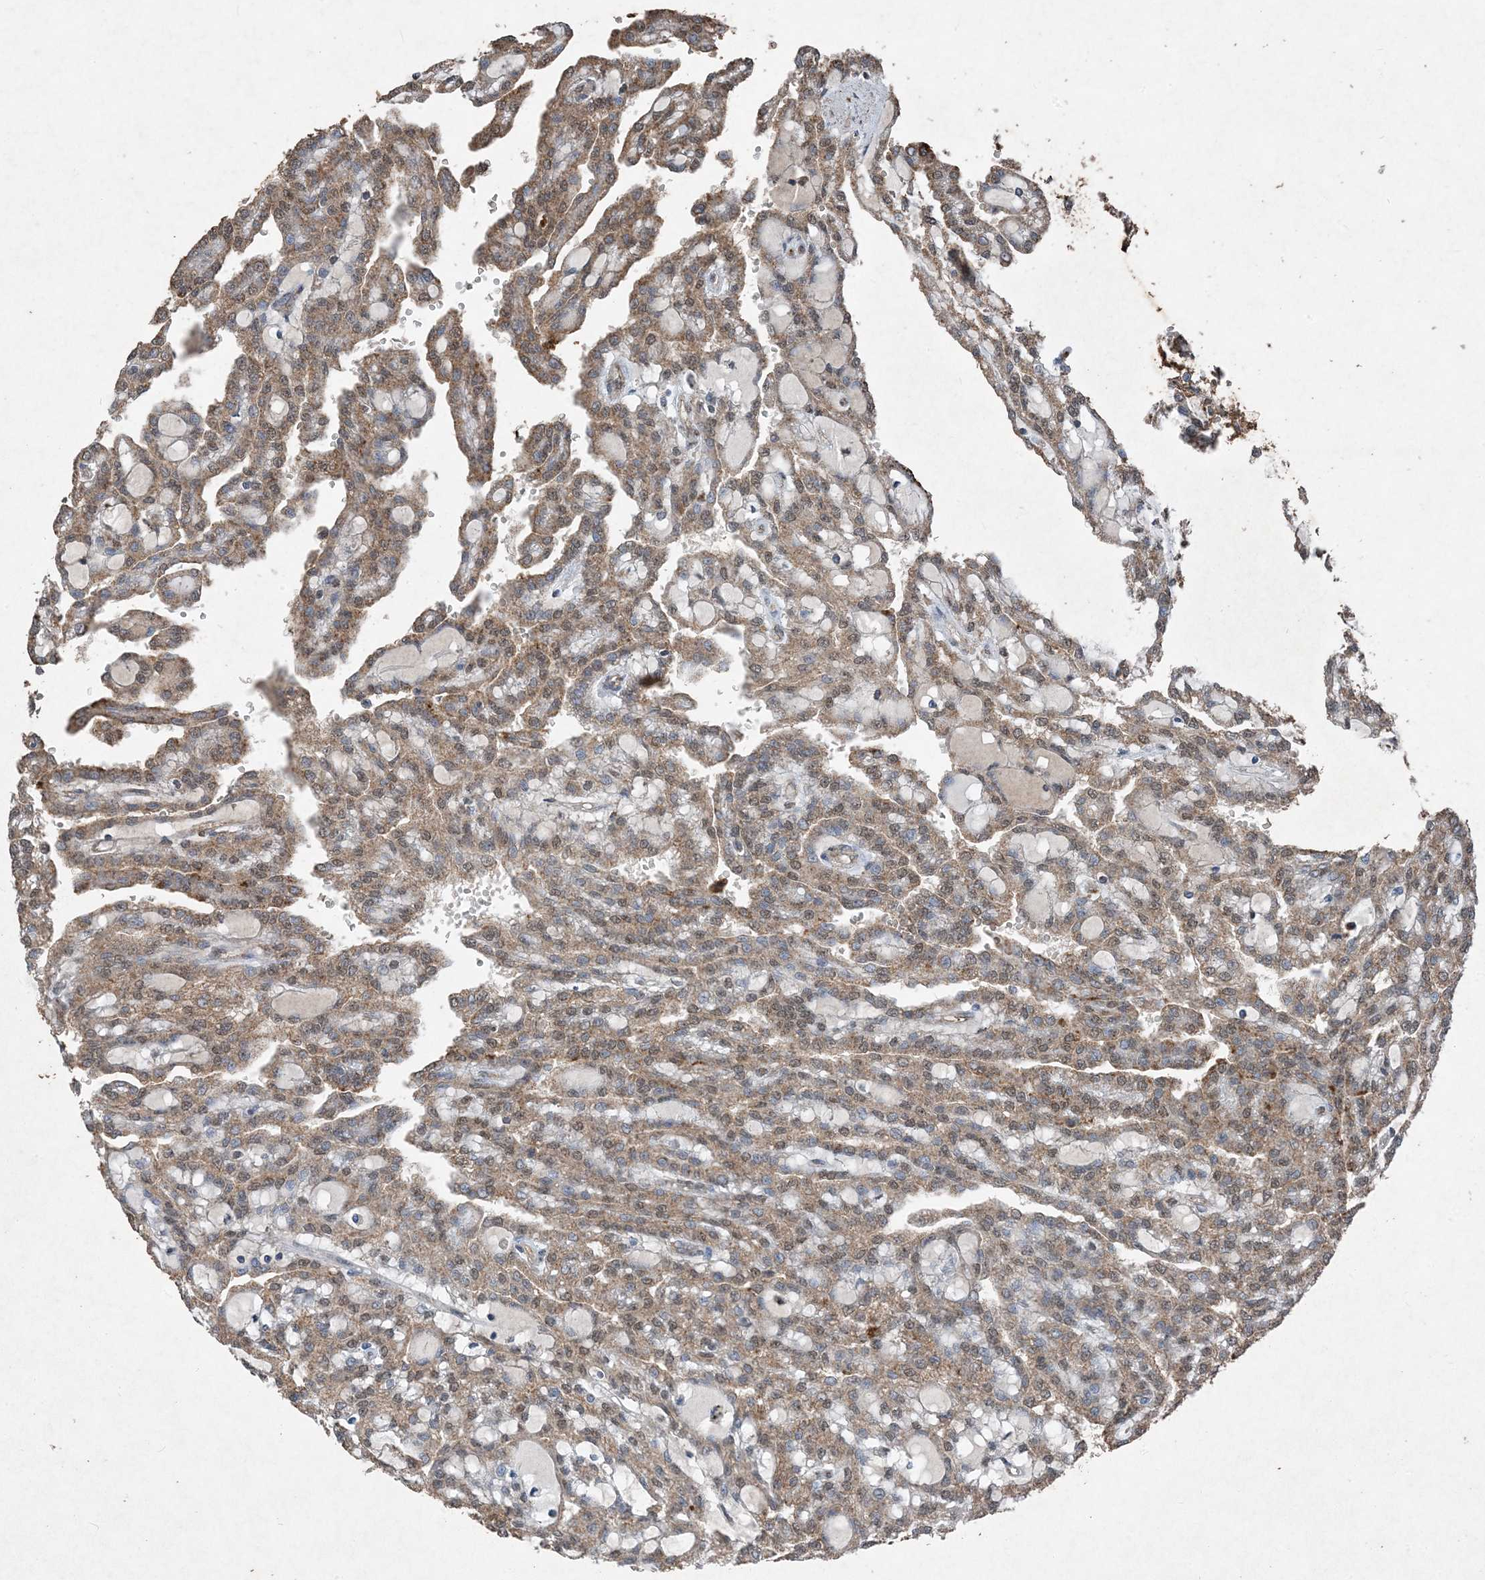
{"staining": {"intensity": "moderate", "quantity": ">75%", "location": "cytoplasmic/membranous"}, "tissue": "renal cancer", "cell_type": "Tumor cells", "image_type": "cancer", "snomed": [{"axis": "morphology", "description": "Adenocarcinoma, NOS"}, {"axis": "topography", "description": "Kidney"}], "caption": "Immunohistochemical staining of human renal cancer (adenocarcinoma) shows moderate cytoplasmic/membranous protein positivity in approximately >75% of tumor cells.", "gene": "FCN3", "patient": {"sex": "male", "age": 63}}